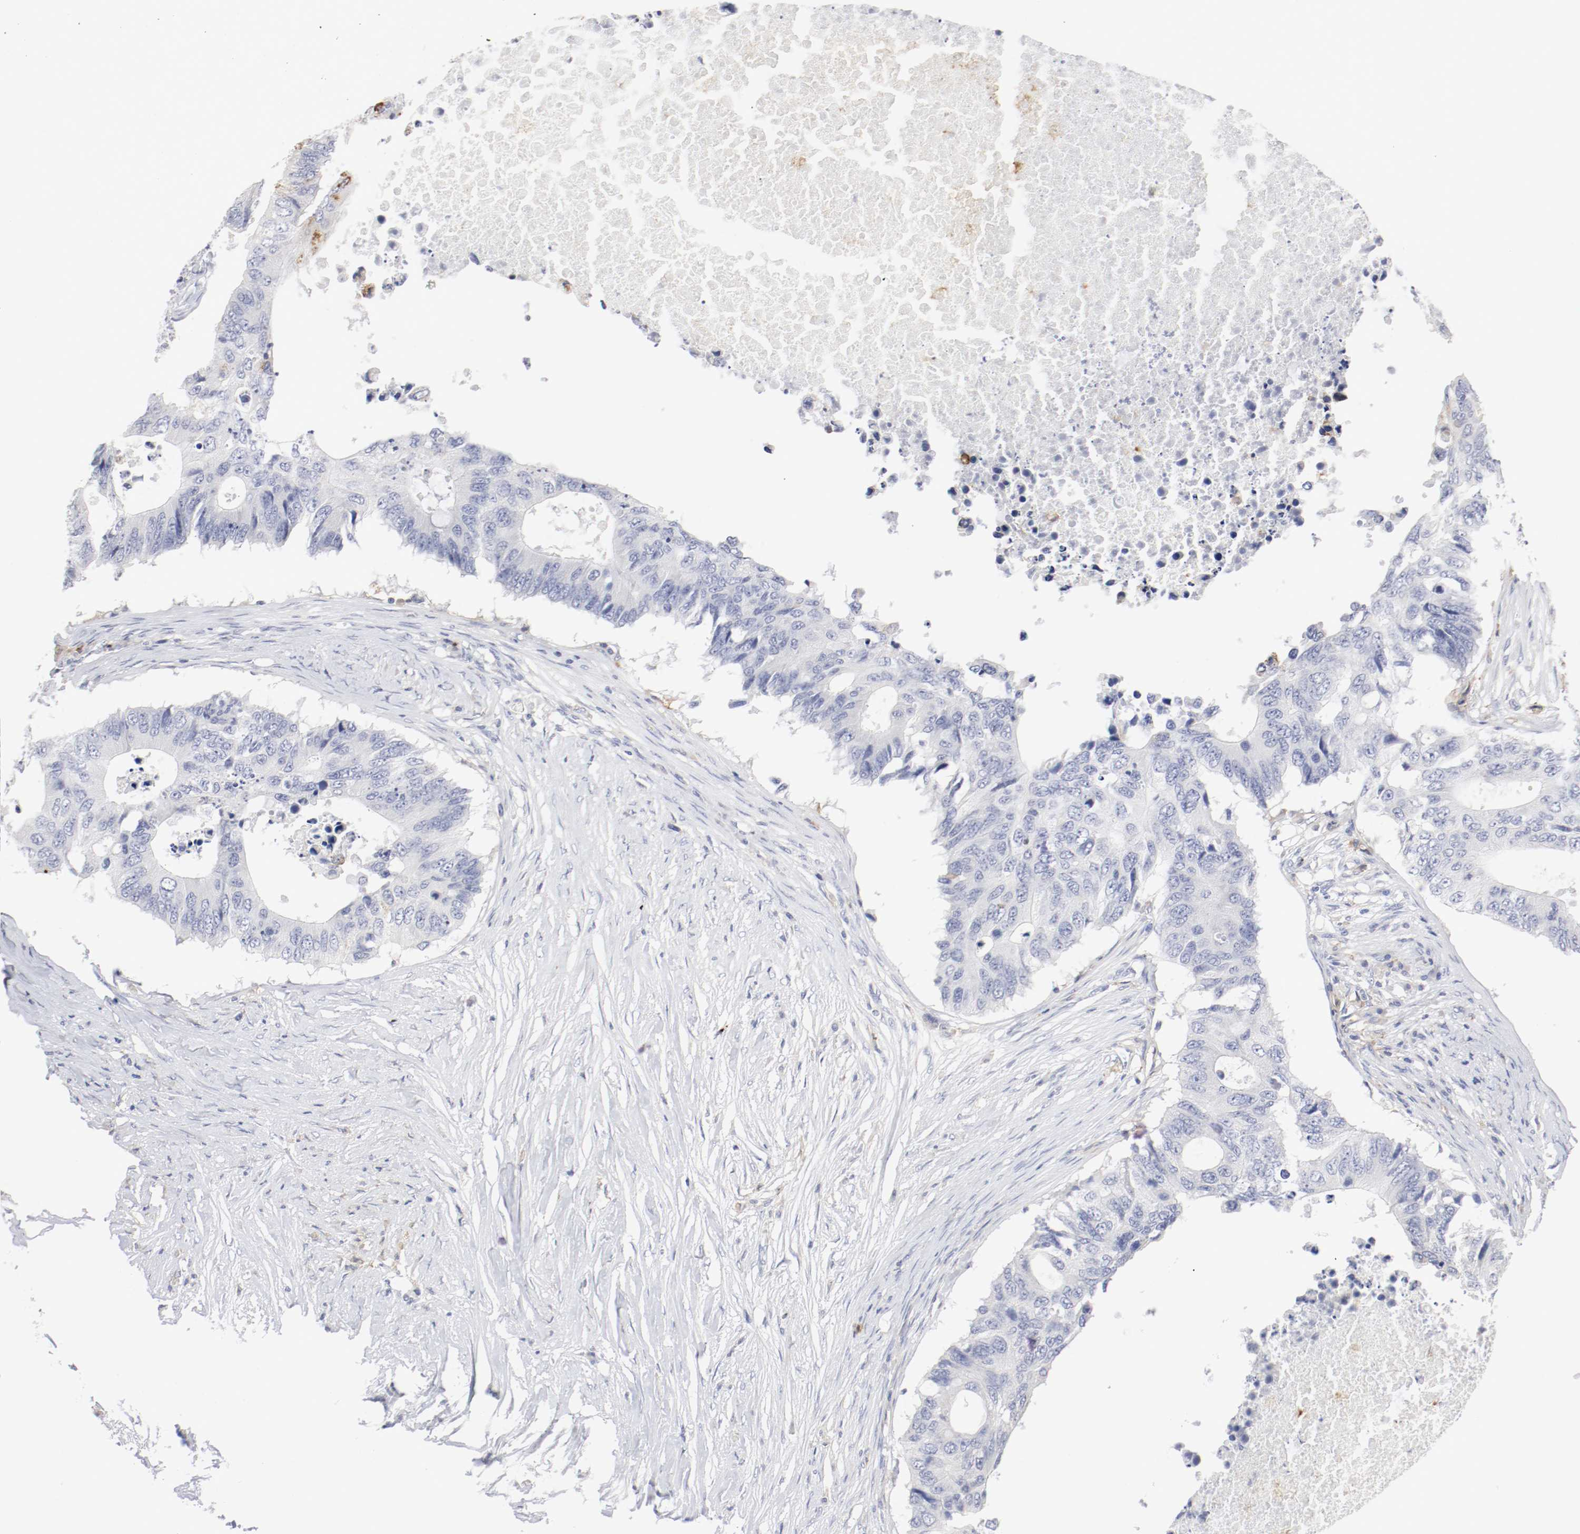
{"staining": {"intensity": "moderate", "quantity": "<25%", "location": "cytoplasmic/membranous"}, "tissue": "colorectal cancer", "cell_type": "Tumor cells", "image_type": "cancer", "snomed": [{"axis": "morphology", "description": "Adenocarcinoma, NOS"}, {"axis": "topography", "description": "Colon"}], "caption": "Moderate cytoplasmic/membranous expression for a protein is appreciated in approximately <25% of tumor cells of colorectal cancer (adenocarcinoma) using IHC.", "gene": "ITGAX", "patient": {"sex": "male", "age": 71}}